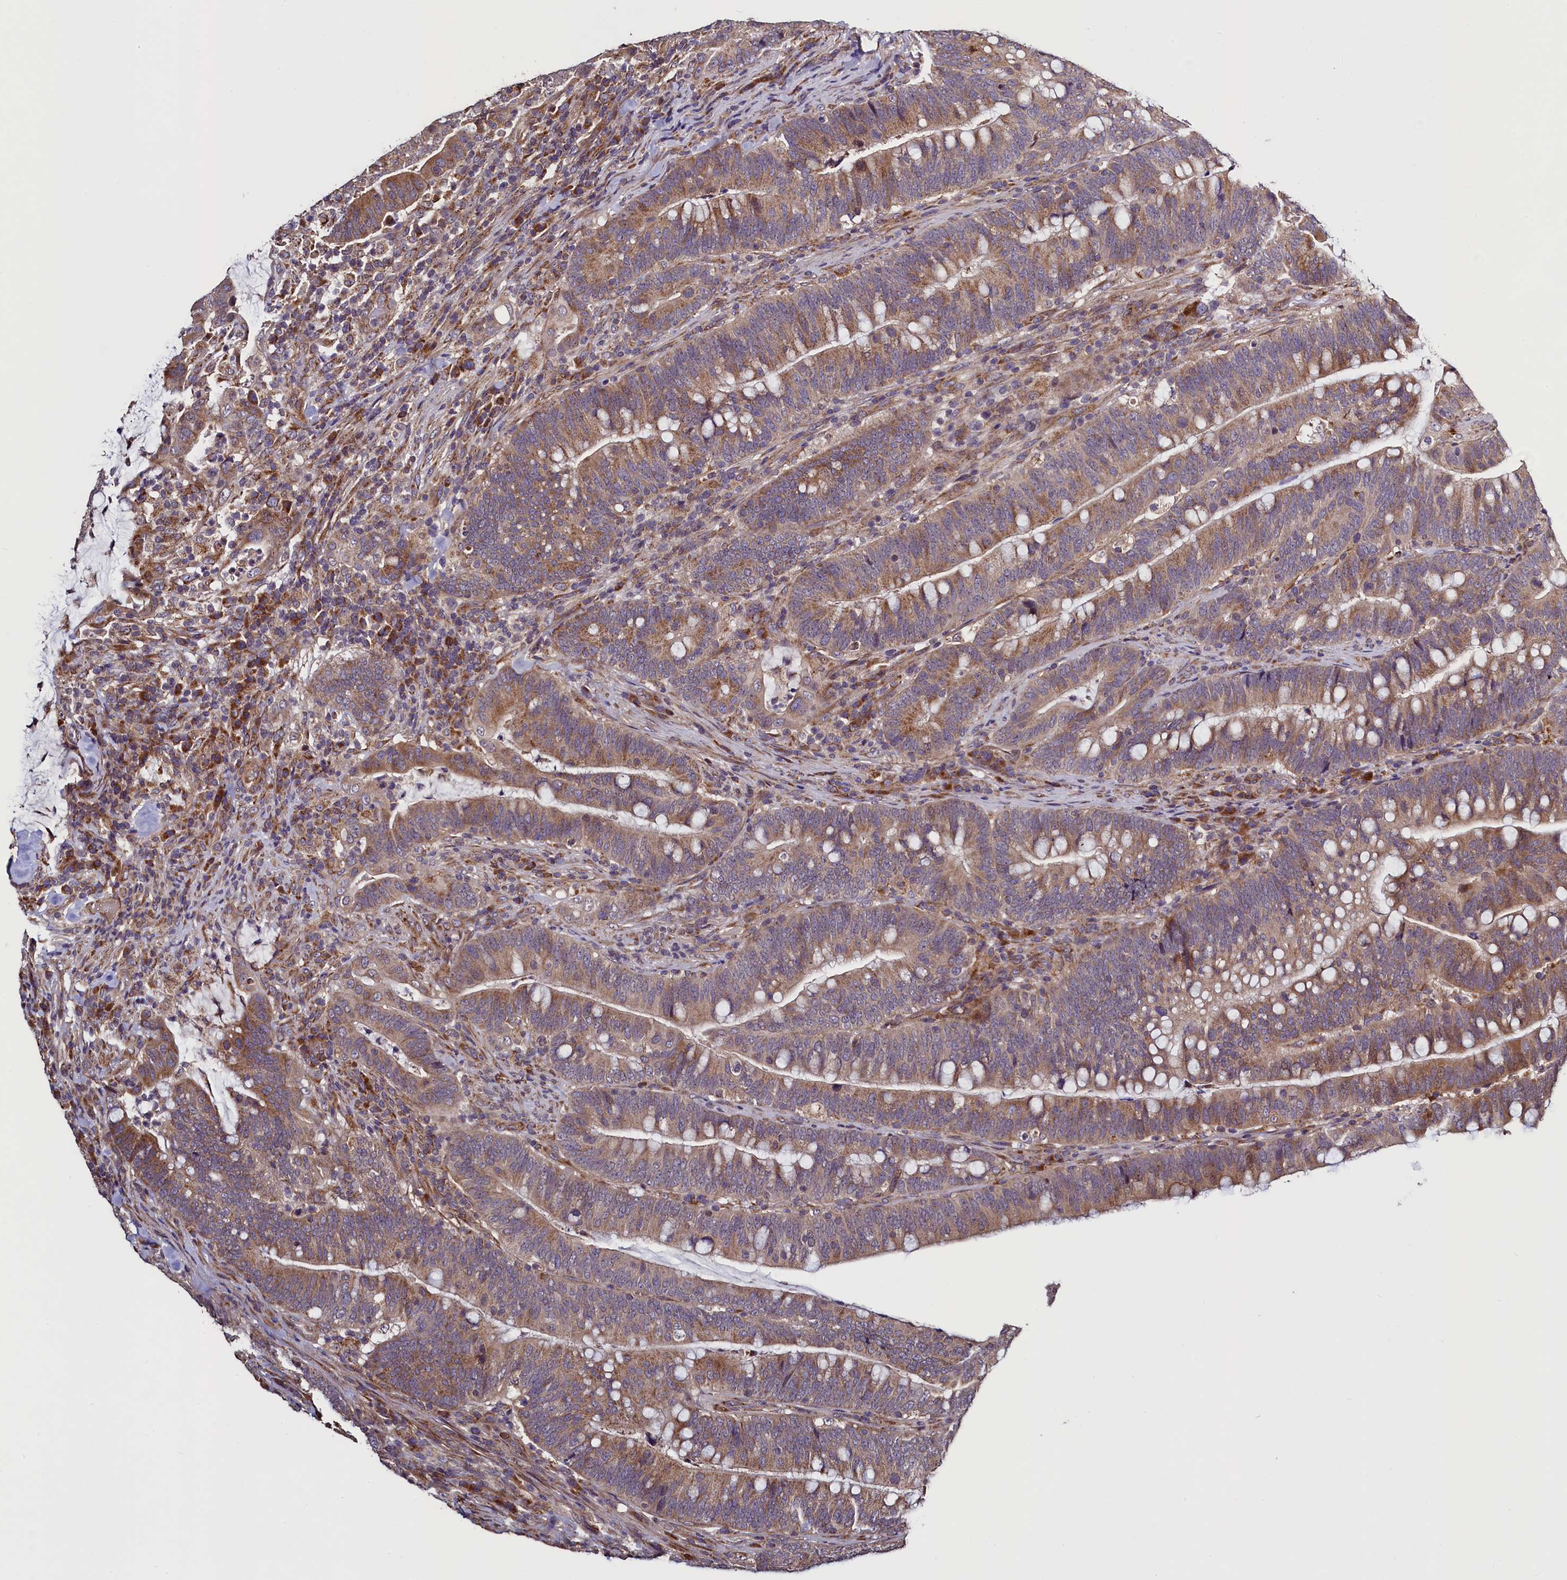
{"staining": {"intensity": "moderate", "quantity": ">75%", "location": "cytoplasmic/membranous"}, "tissue": "colorectal cancer", "cell_type": "Tumor cells", "image_type": "cancer", "snomed": [{"axis": "morphology", "description": "Adenocarcinoma, NOS"}, {"axis": "topography", "description": "Colon"}], "caption": "Colorectal cancer (adenocarcinoma) was stained to show a protein in brown. There is medium levels of moderate cytoplasmic/membranous staining in approximately >75% of tumor cells.", "gene": "RBFA", "patient": {"sex": "female", "age": 66}}